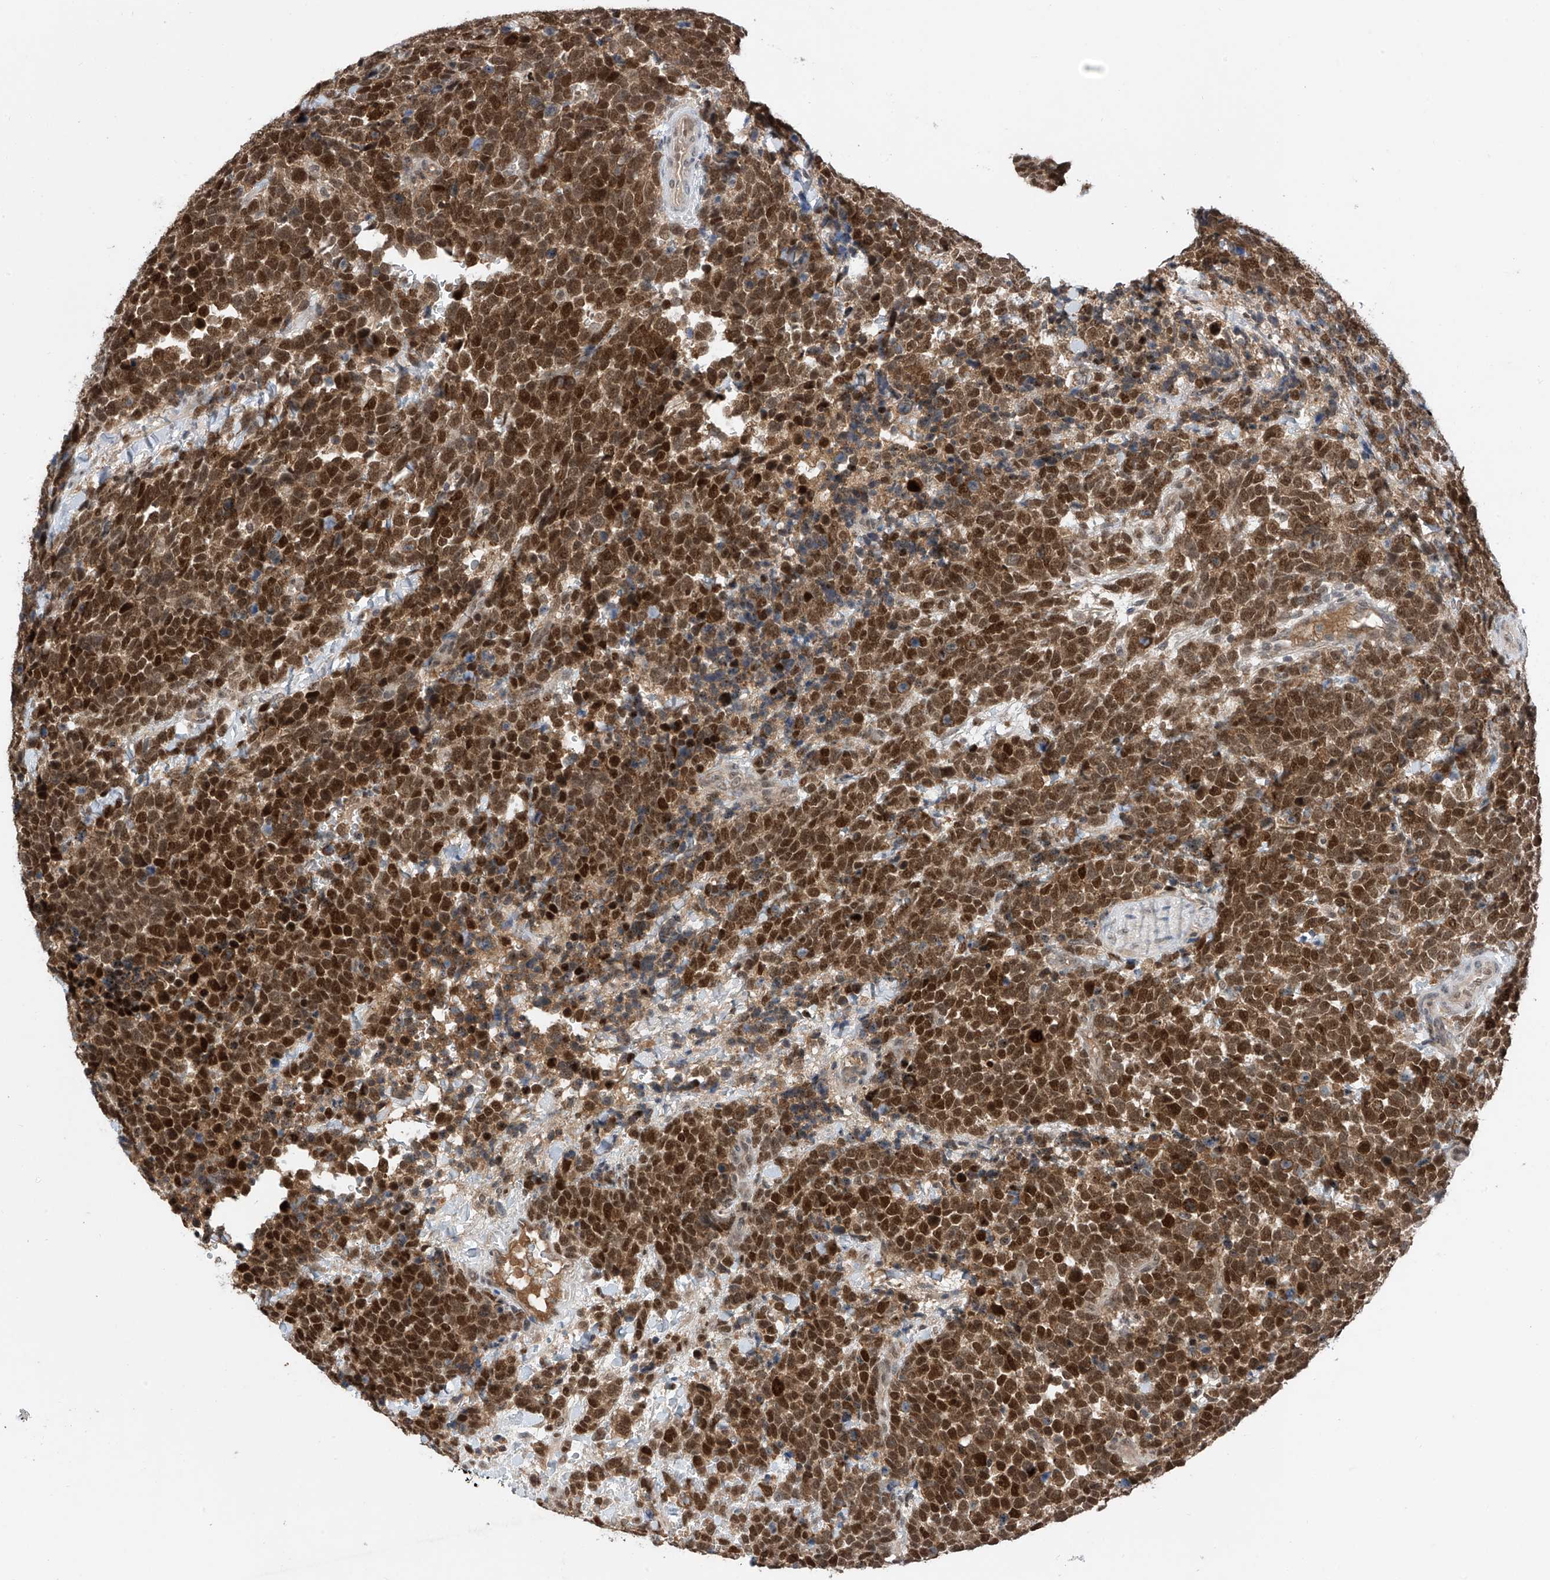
{"staining": {"intensity": "strong", "quantity": ">75%", "location": "nuclear"}, "tissue": "urothelial cancer", "cell_type": "Tumor cells", "image_type": "cancer", "snomed": [{"axis": "morphology", "description": "Urothelial carcinoma, High grade"}, {"axis": "topography", "description": "Urinary bladder"}], "caption": "High-grade urothelial carcinoma stained with a brown dye exhibits strong nuclear positive expression in approximately >75% of tumor cells.", "gene": "RPAIN", "patient": {"sex": "female", "age": 82}}